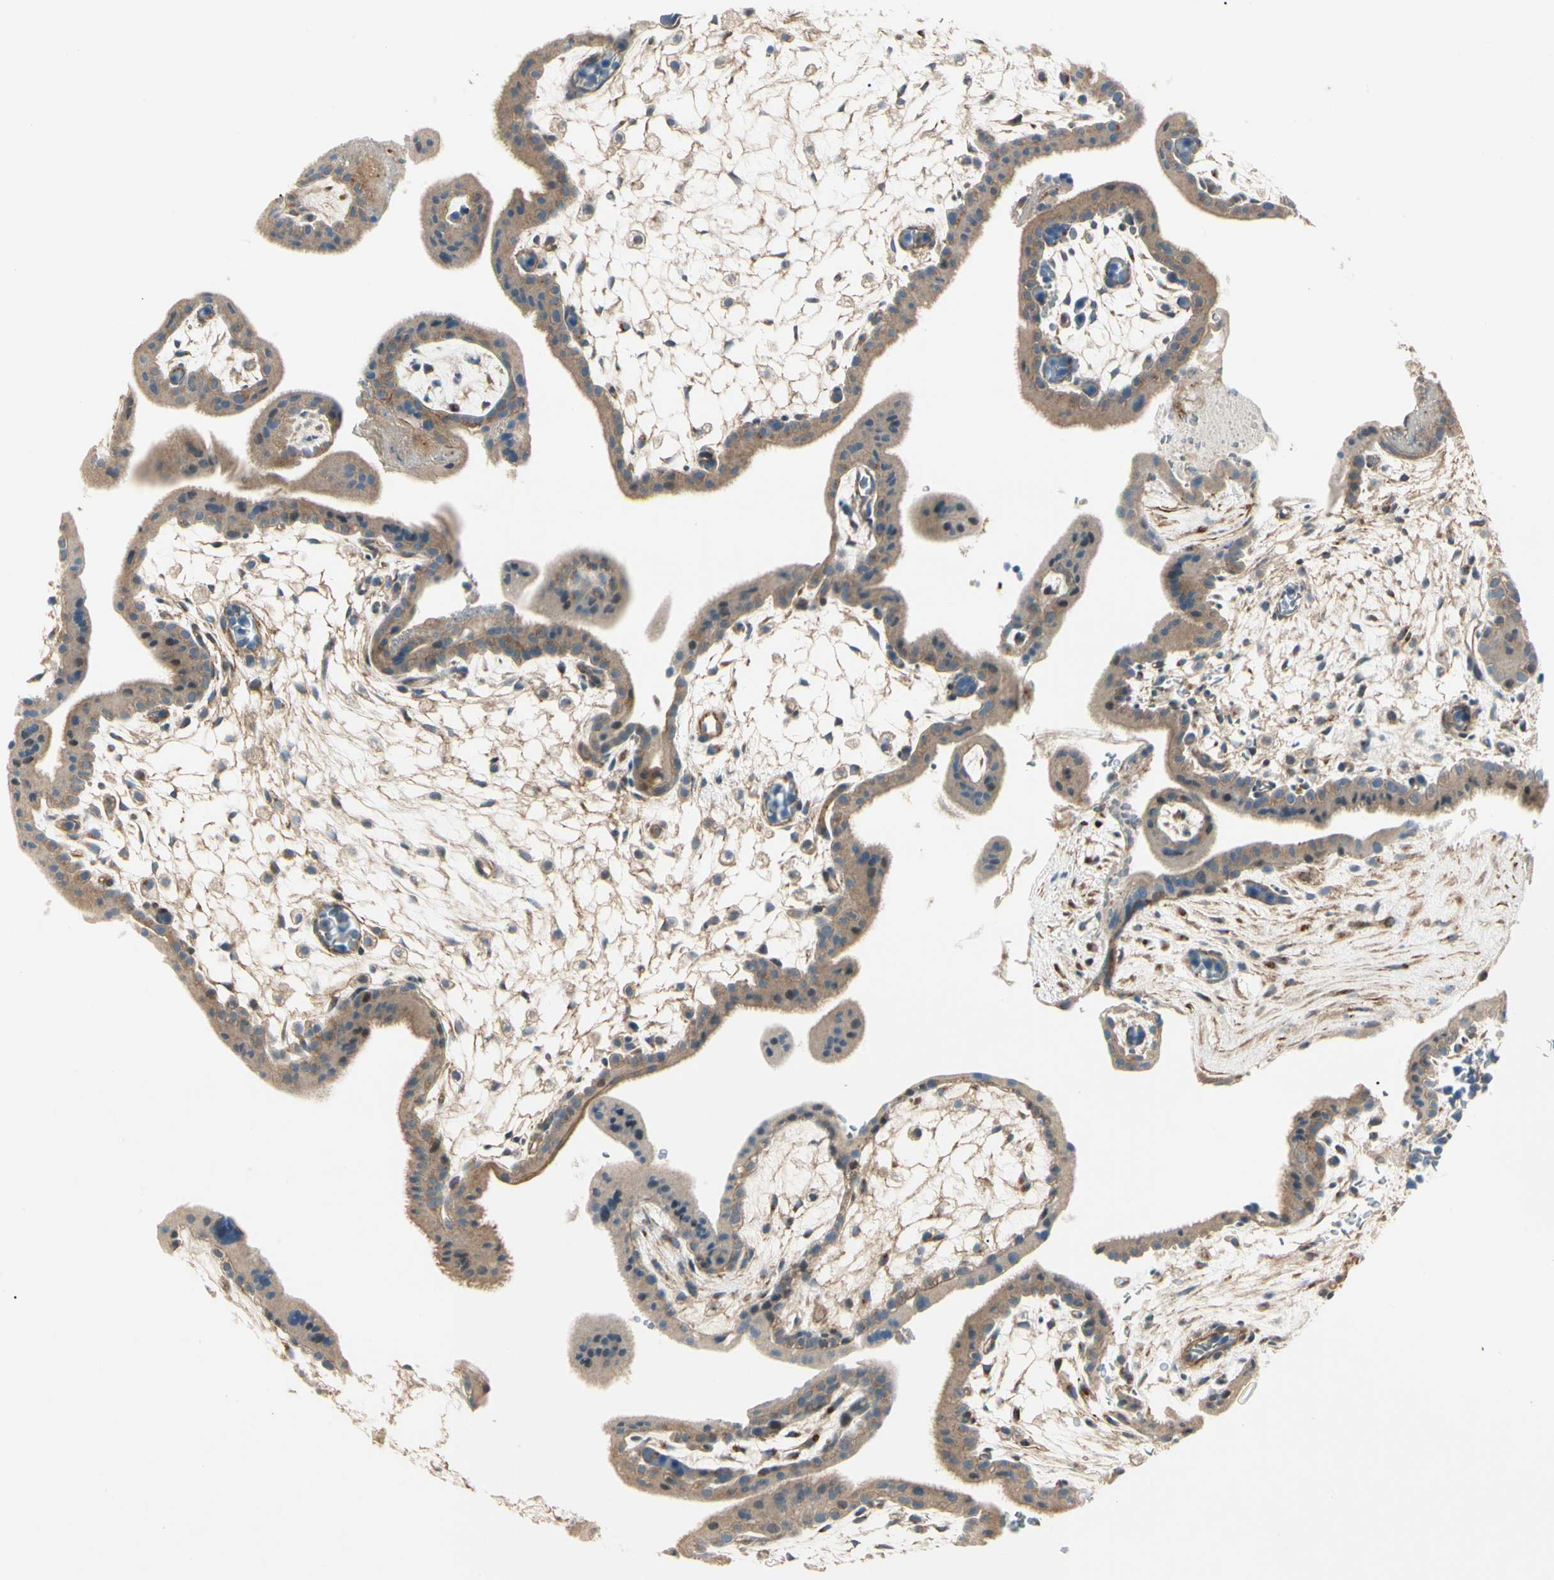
{"staining": {"intensity": "moderate", "quantity": ">75%", "location": "cytoplasmic/membranous"}, "tissue": "placenta", "cell_type": "Decidual cells", "image_type": "normal", "snomed": [{"axis": "morphology", "description": "Normal tissue, NOS"}, {"axis": "topography", "description": "Placenta"}], "caption": "A medium amount of moderate cytoplasmic/membranous expression is identified in approximately >75% of decidual cells in unremarkable placenta.", "gene": "ABCA3", "patient": {"sex": "female", "age": 35}}